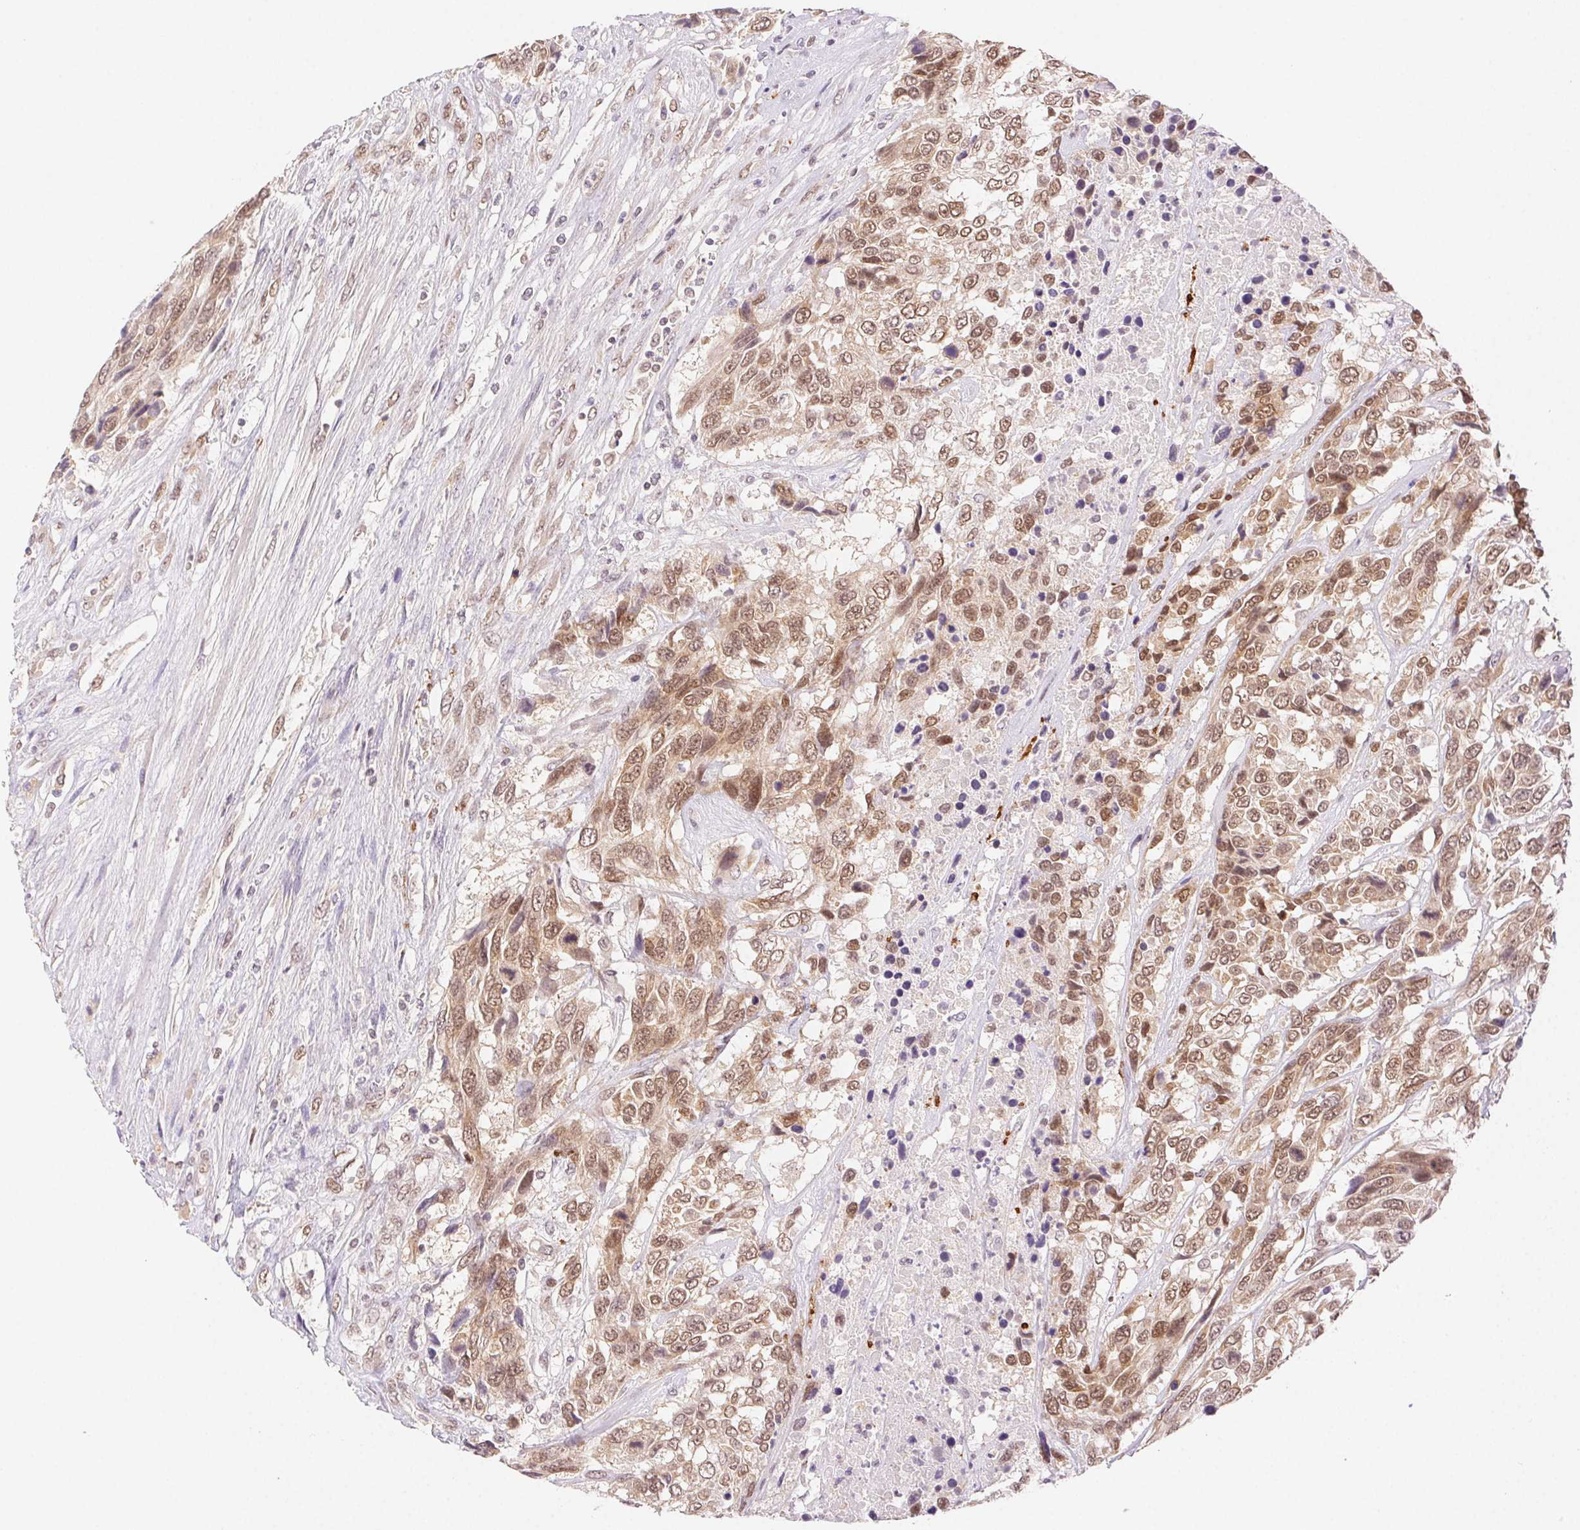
{"staining": {"intensity": "moderate", "quantity": ">75%", "location": "nuclear"}, "tissue": "urothelial cancer", "cell_type": "Tumor cells", "image_type": "cancer", "snomed": [{"axis": "morphology", "description": "Urothelial carcinoma, High grade"}, {"axis": "topography", "description": "Urinary bladder"}], "caption": "Urothelial carcinoma (high-grade) tissue displays moderate nuclear expression in approximately >75% of tumor cells, visualized by immunohistochemistry.", "gene": "H2AZ2", "patient": {"sex": "female", "age": 70}}